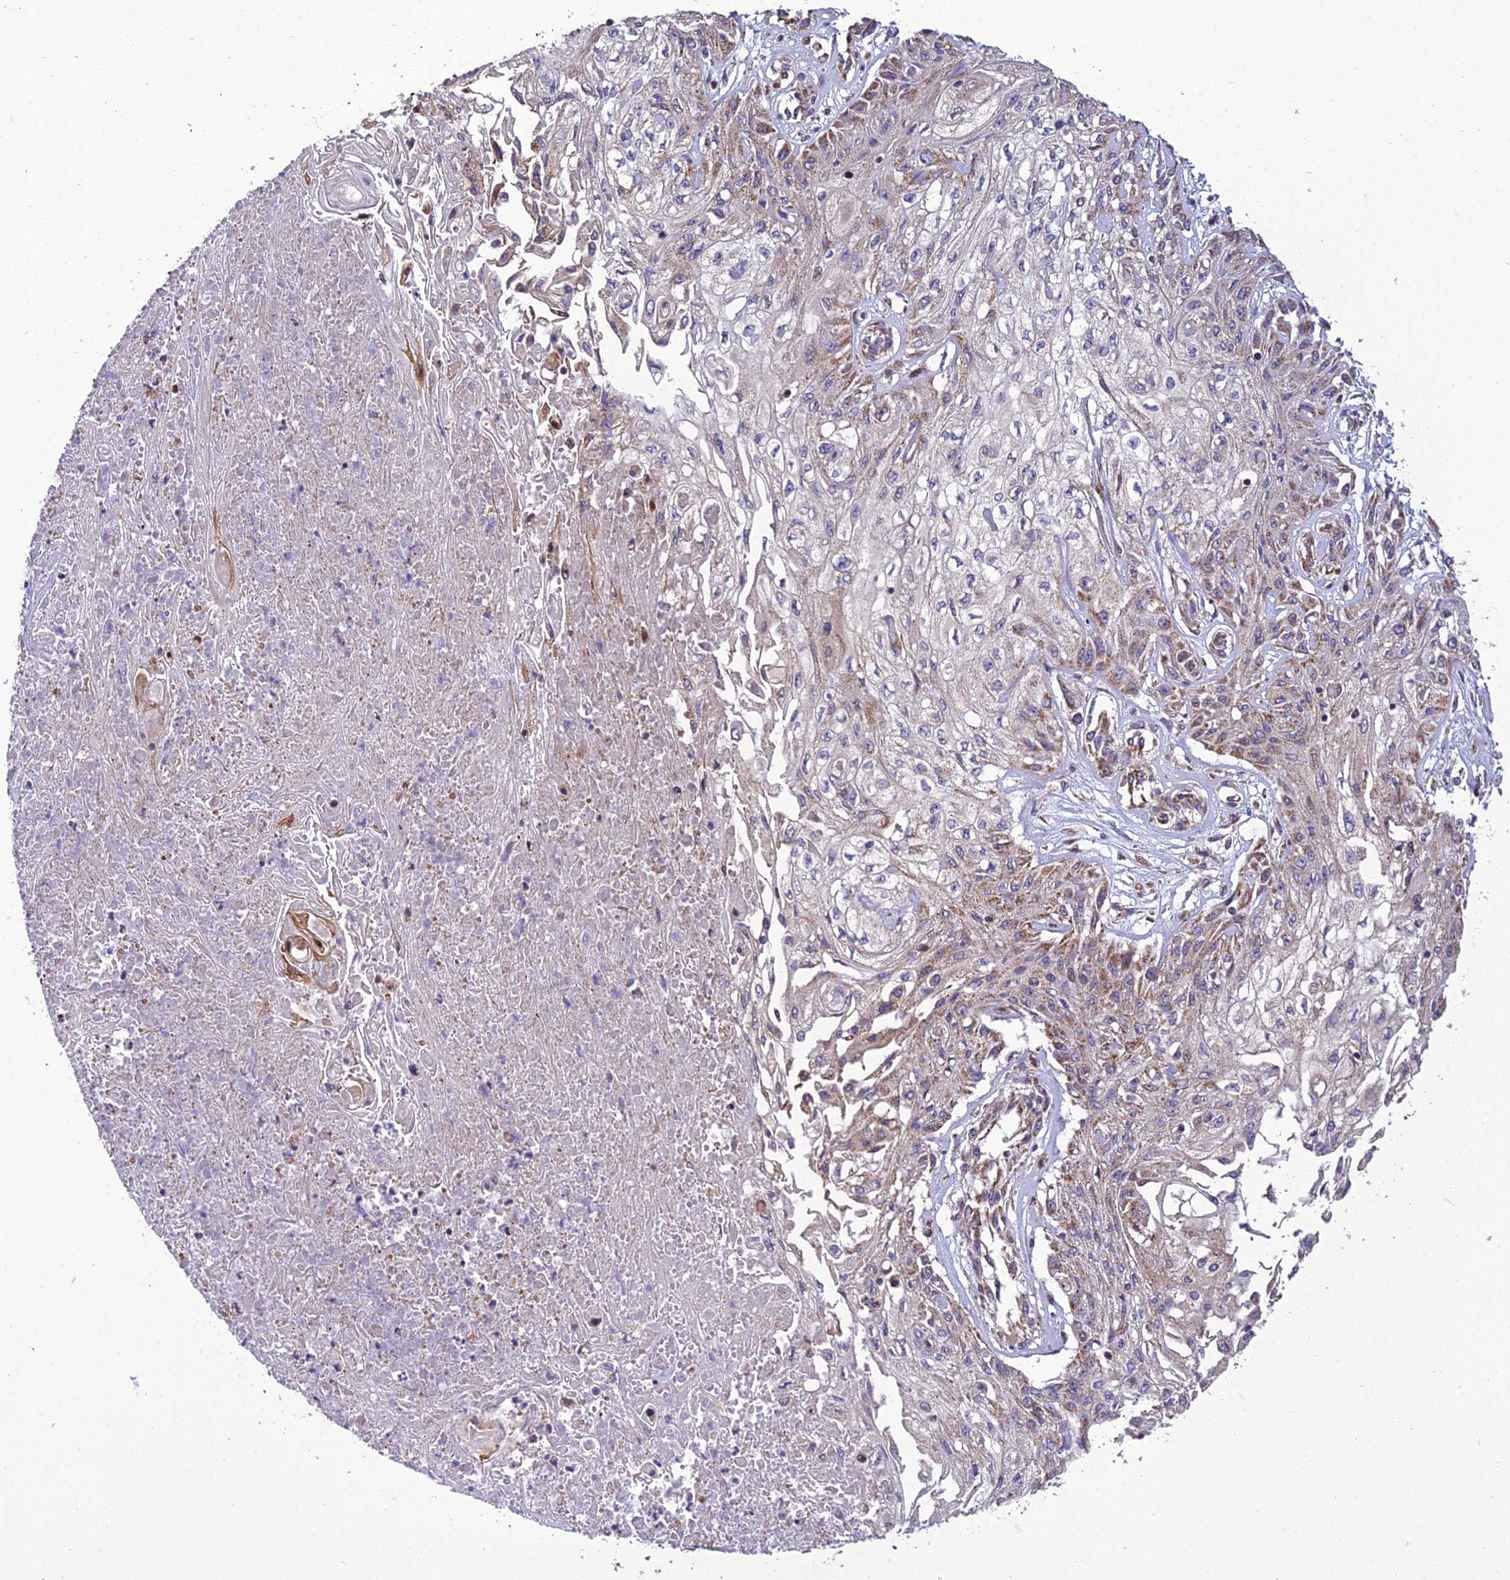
{"staining": {"intensity": "moderate", "quantity": "25%-75%", "location": "cytoplasmic/membranous"}, "tissue": "skin cancer", "cell_type": "Tumor cells", "image_type": "cancer", "snomed": [{"axis": "morphology", "description": "Squamous cell carcinoma, NOS"}, {"axis": "morphology", "description": "Squamous cell carcinoma, metastatic, NOS"}, {"axis": "topography", "description": "Skin"}, {"axis": "topography", "description": "Lymph node"}], "caption": "Immunohistochemical staining of skin cancer (squamous cell carcinoma) exhibits moderate cytoplasmic/membranous protein positivity in about 25%-75% of tumor cells.", "gene": "GIMAP1", "patient": {"sex": "male", "age": 75}}